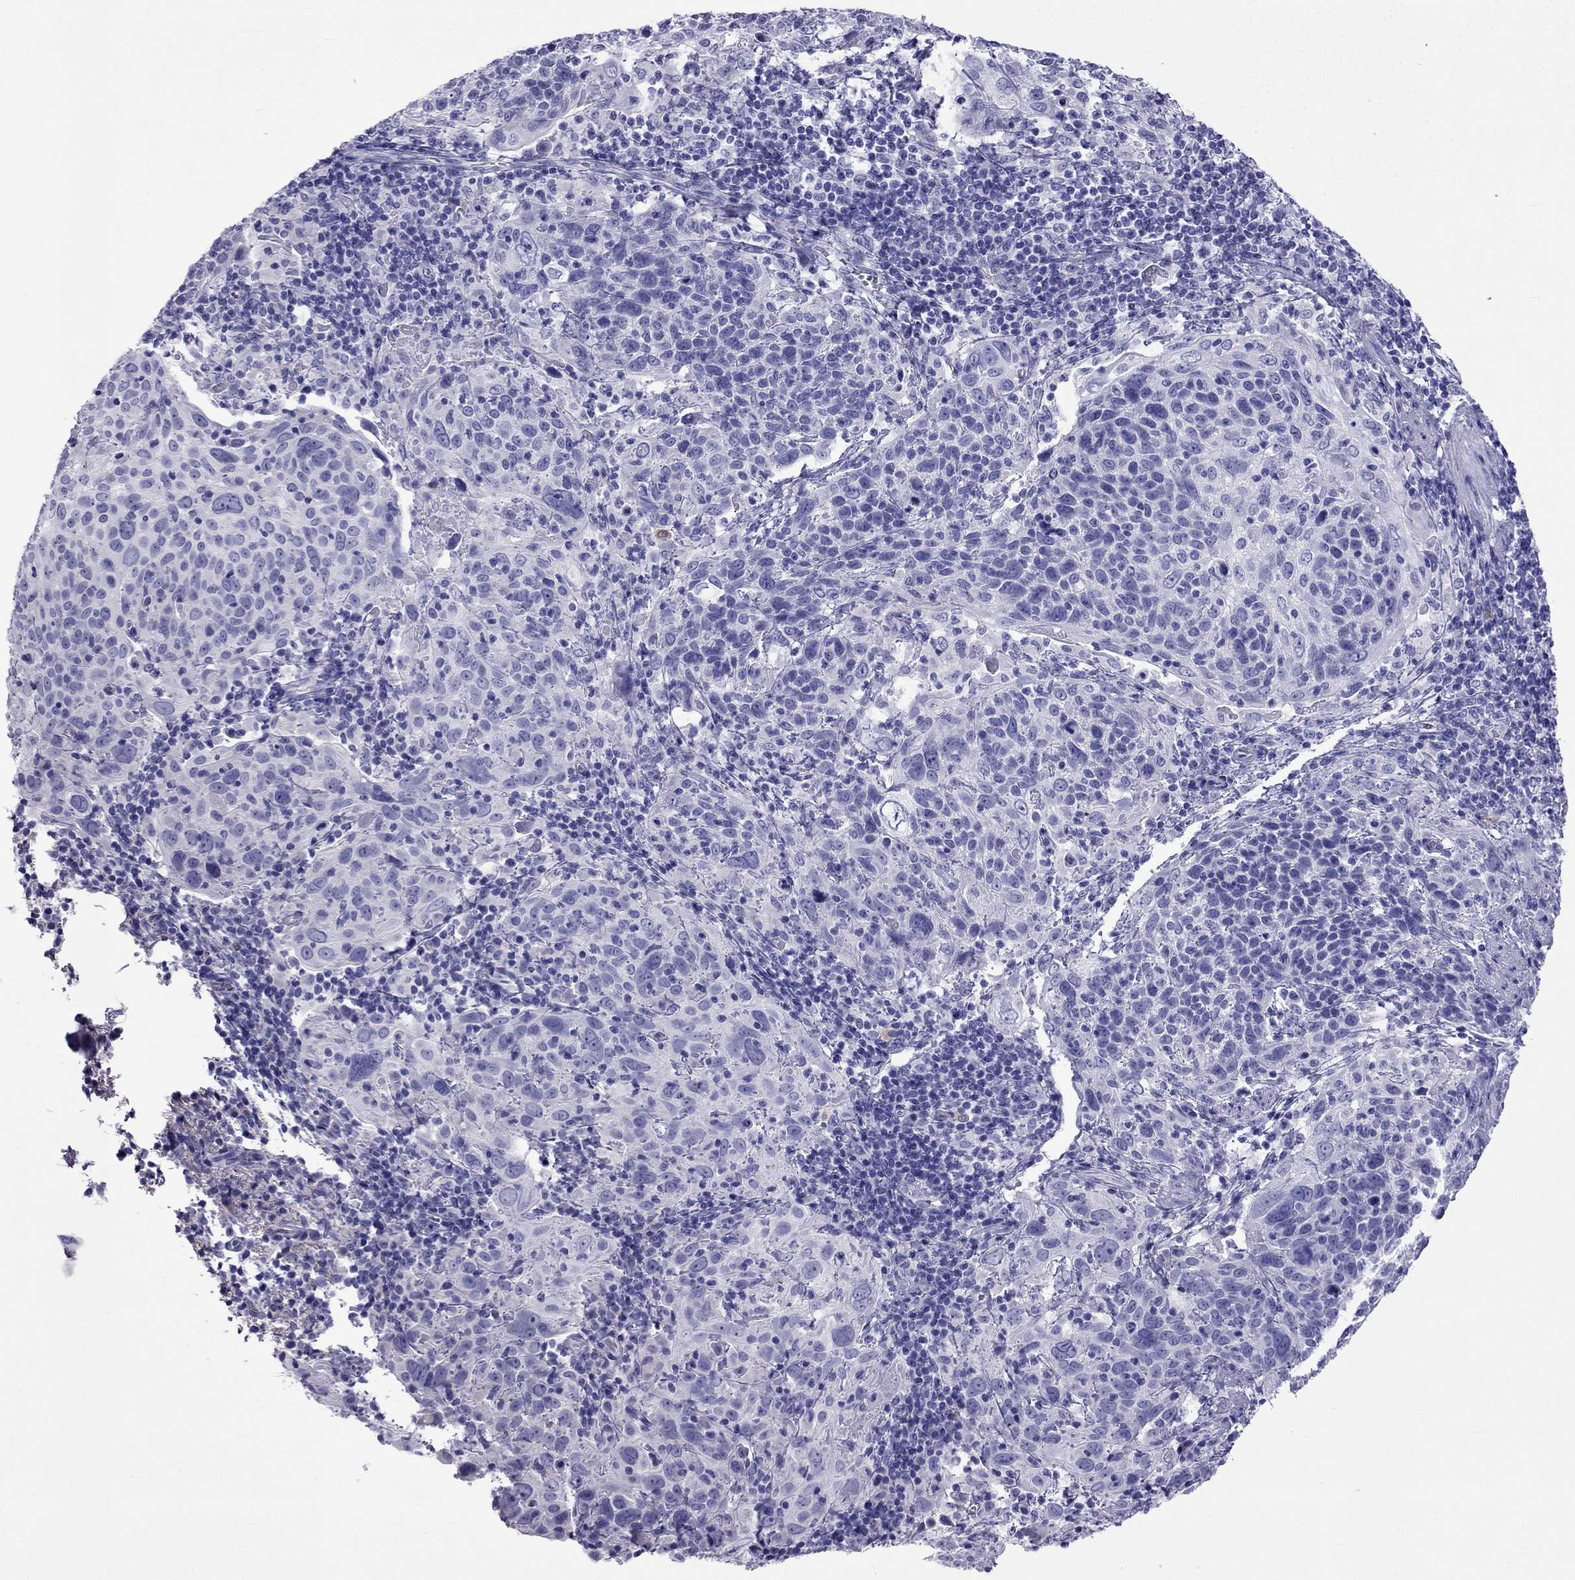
{"staining": {"intensity": "negative", "quantity": "none", "location": "none"}, "tissue": "cervical cancer", "cell_type": "Tumor cells", "image_type": "cancer", "snomed": [{"axis": "morphology", "description": "Squamous cell carcinoma, NOS"}, {"axis": "topography", "description": "Cervix"}], "caption": "The image demonstrates no significant staining in tumor cells of squamous cell carcinoma (cervical). (Stains: DAB (3,3'-diaminobenzidine) IHC with hematoxylin counter stain, Microscopy: brightfield microscopy at high magnification).", "gene": "ARR3", "patient": {"sex": "female", "age": 61}}